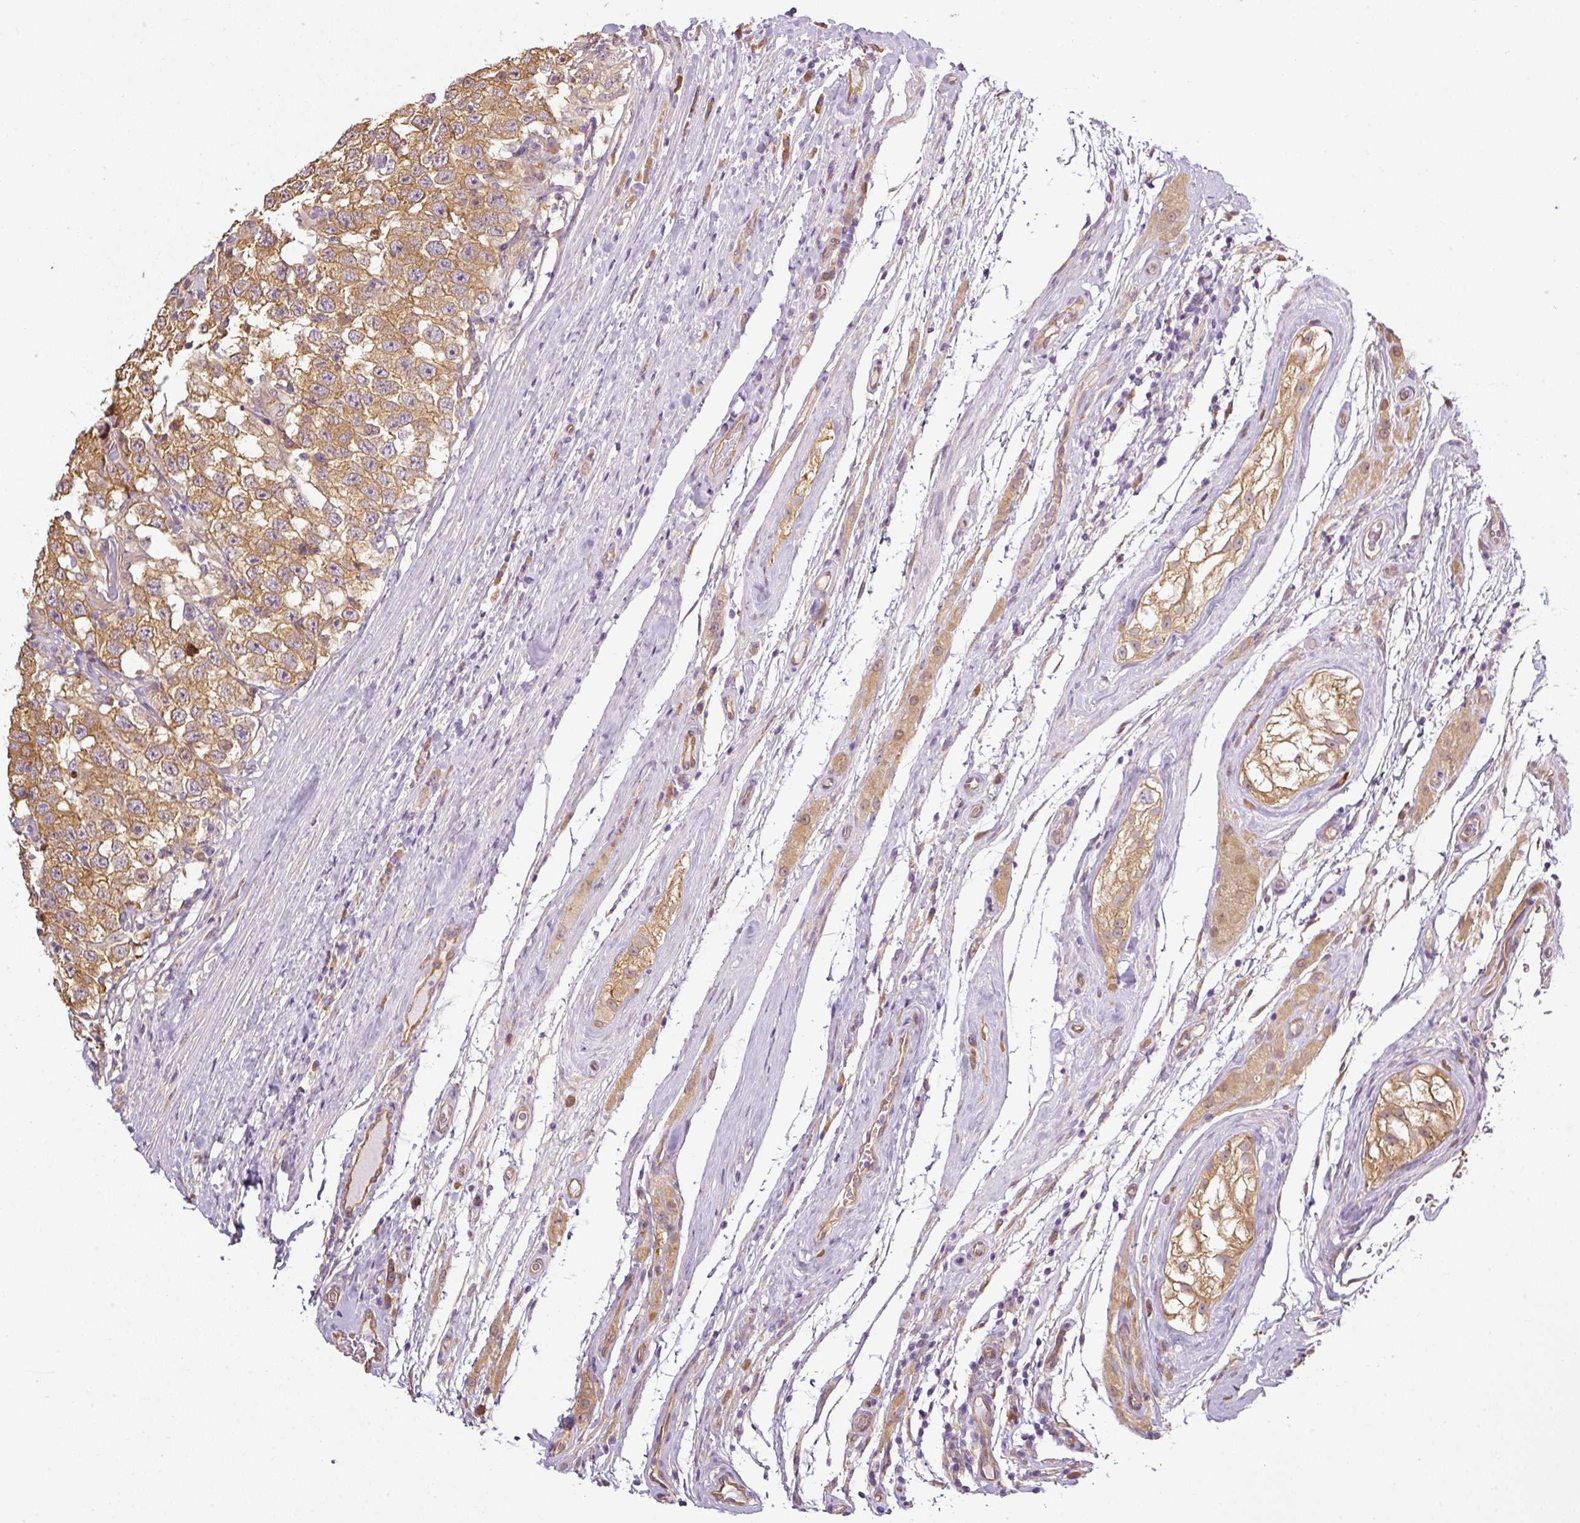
{"staining": {"intensity": "moderate", "quantity": ">75%", "location": "cytoplasmic/membranous"}, "tissue": "testis cancer", "cell_type": "Tumor cells", "image_type": "cancer", "snomed": [{"axis": "morphology", "description": "Seminoma, NOS"}, {"axis": "topography", "description": "Testis"}], "caption": "Protein analysis of testis cancer tissue displays moderate cytoplasmic/membranous expression in about >75% of tumor cells.", "gene": "ANKRD18A", "patient": {"sex": "male", "age": 41}}